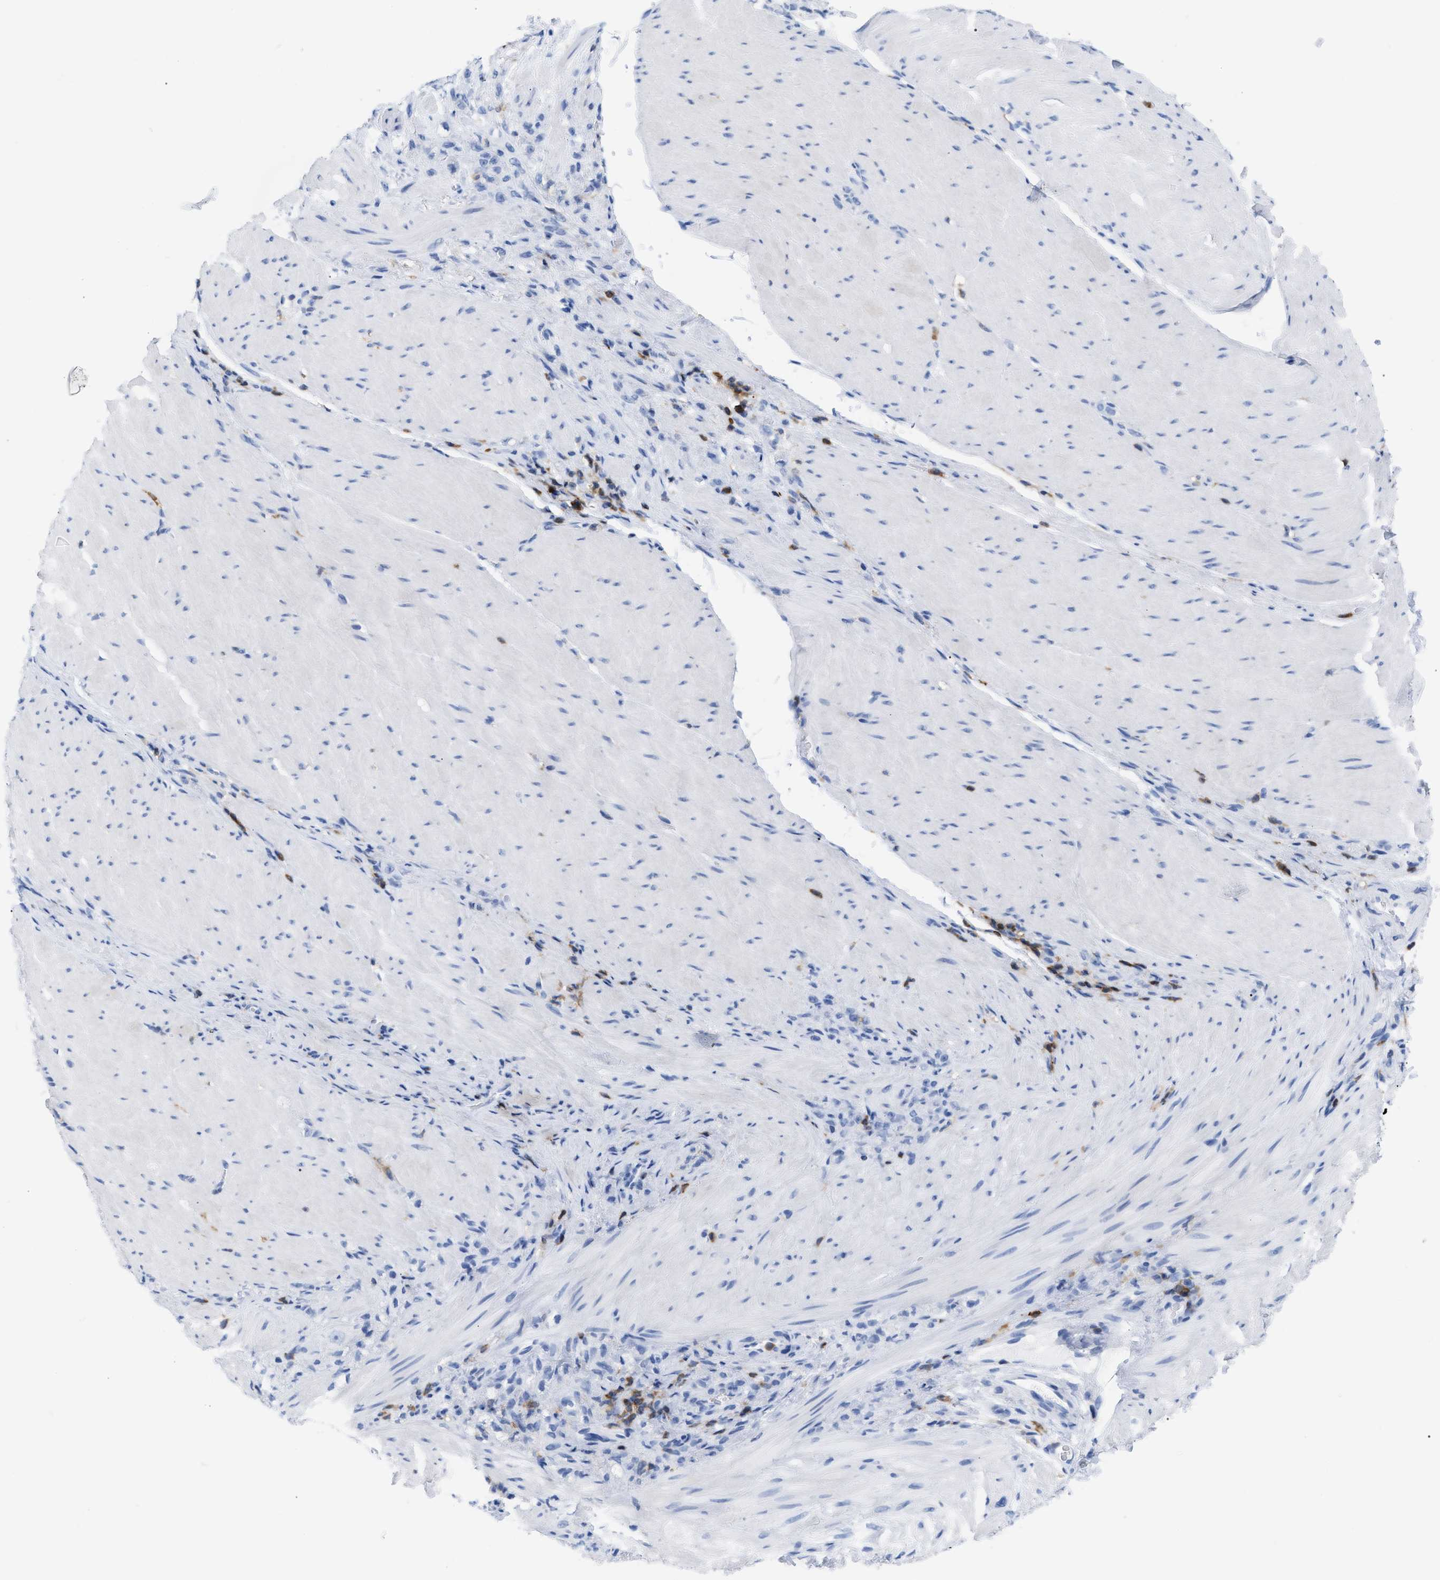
{"staining": {"intensity": "negative", "quantity": "none", "location": "none"}, "tissue": "stomach cancer", "cell_type": "Tumor cells", "image_type": "cancer", "snomed": [{"axis": "morphology", "description": "Normal tissue, NOS"}, {"axis": "morphology", "description": "Adenocarcinoma, NOS"}, {"axis": "topography", "description": "Stomach"}], "caption": "This micrograph is of stomach cancer stained with IHC to label a protein in brown with the nuclei are counter-stained blue. There is no positivity in tumor cells.", "gene": "LCP1", "patient": {"sex": "male", "age": 82}}